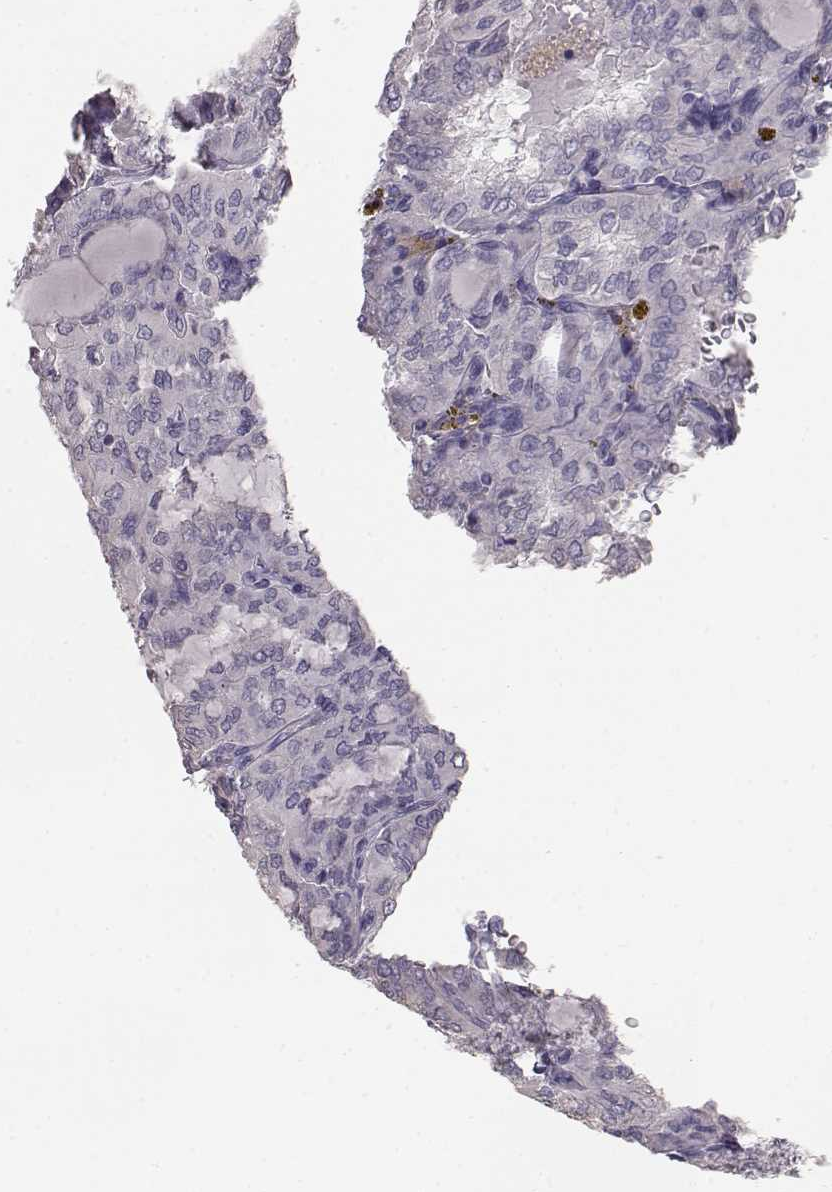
{"staining": {"intensity": "negative", "quantity": "none", "location": "none"}, "tissue": "thyroid cancer", "cell_type": "Tumor cells", "image_type": "cancer", "snomed": [{"axis": "morphology", "description": "Papillary adenocarcinoma, NOS"}, {"axis": "topography", "description": "Thyroid gland"}], "caption": "Immunohistochemistry (IHC) photomicrograph of neoplastic tissue: thyroid cancer (papillary adenocarcinoma) stained with DAB displays no significant protein staining in tumor cells. Brightfield microscopy of immunohistochemistry stained with DAB (brown) and hematoxylin (blue), captured at high magnification.", "gene": "KRT33A", "patient": {"sex": "male", "age": 20}}